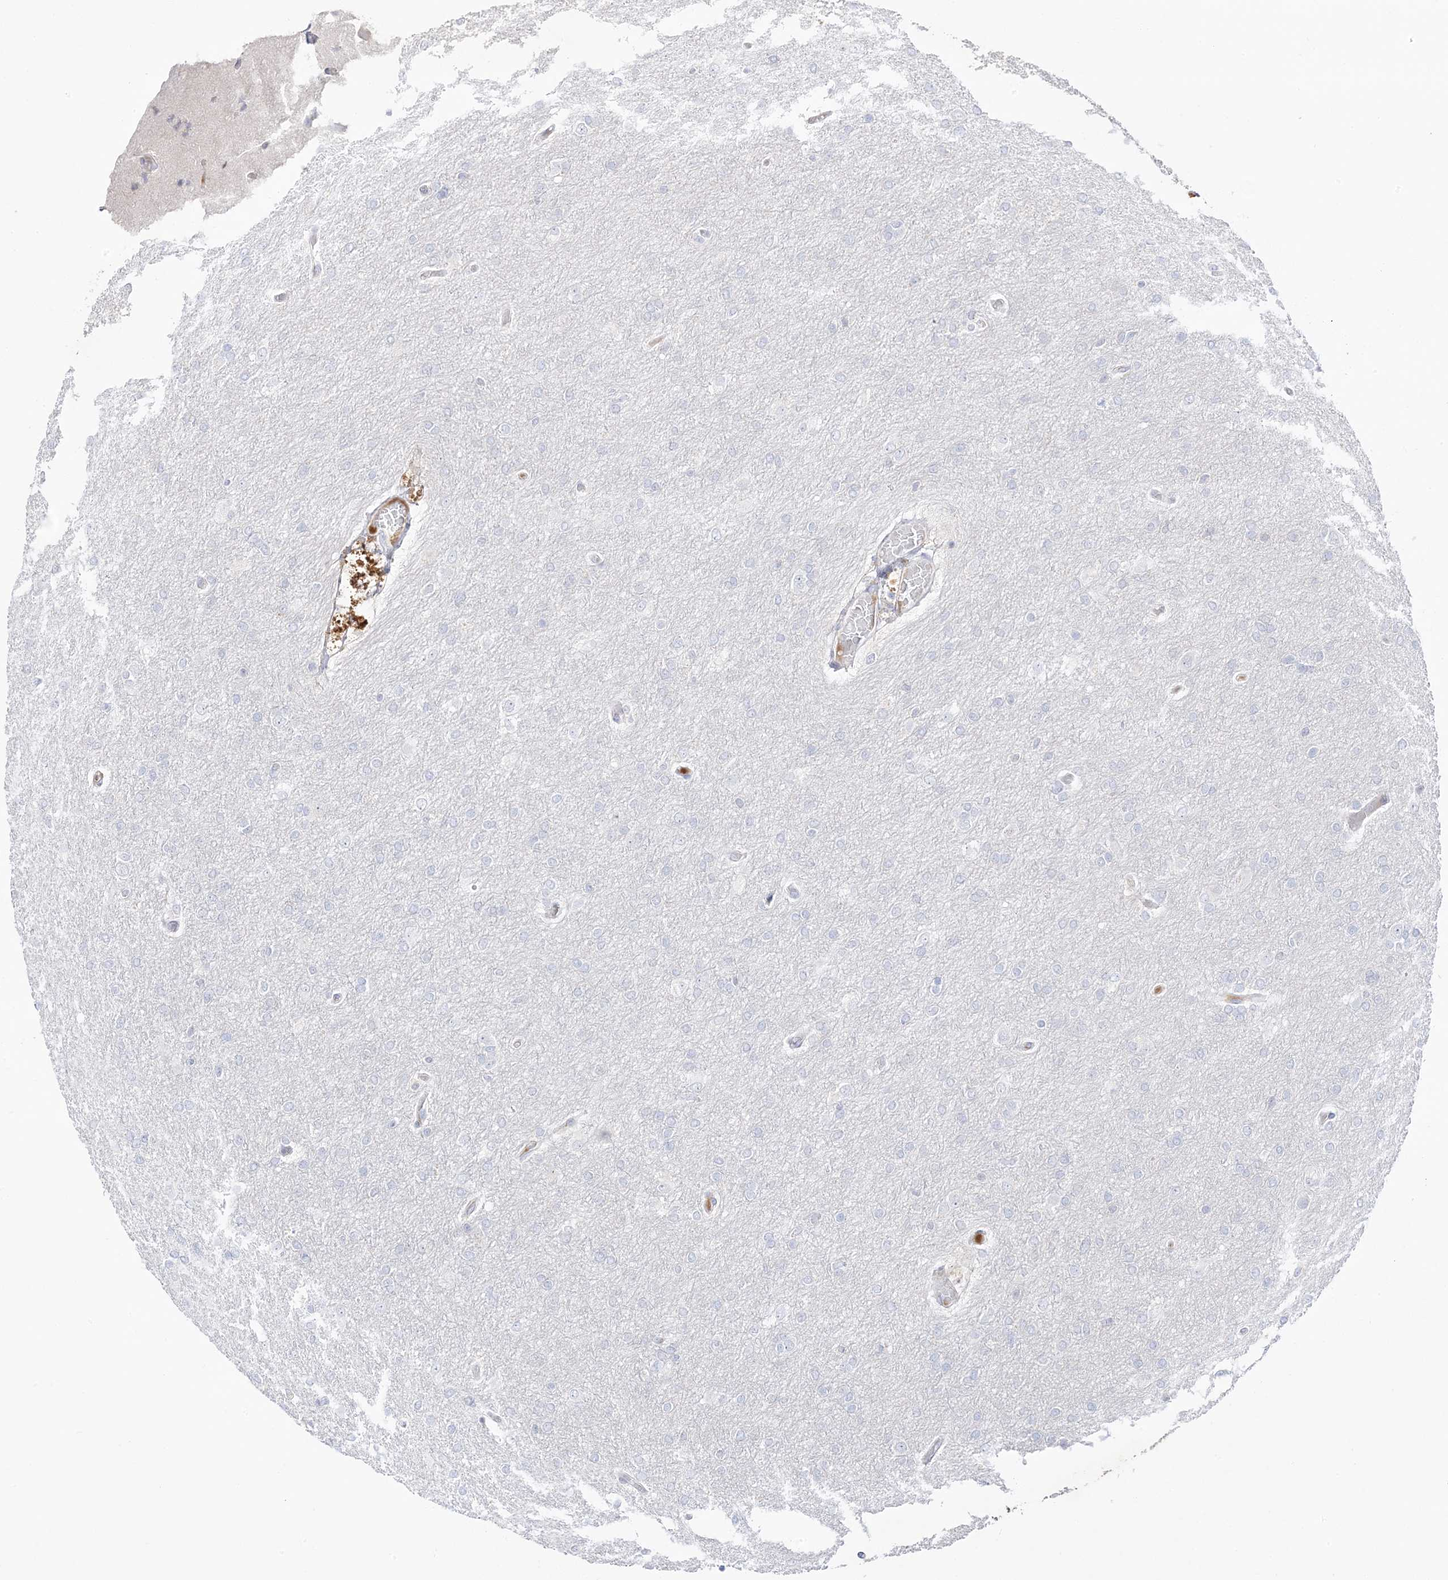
{"staining": {"intensity": "negative", "quantity": "none", "location": "none"}, "tissue": "glioma", "cell_type": "Tumor cells", "image_type": "cancer", "snomed": [{"axis": "morphology", "description": "Glioma, malignant, High grade"}, {"axis": "topography", "description": "Cerebral cortex"}], "caption": "This is an IHC histopathology image of malignant high-grade glioma. There is no staining in tumor cells.", "gene": "TRANK1", "patient": {"sex": "female", "age": 36}}